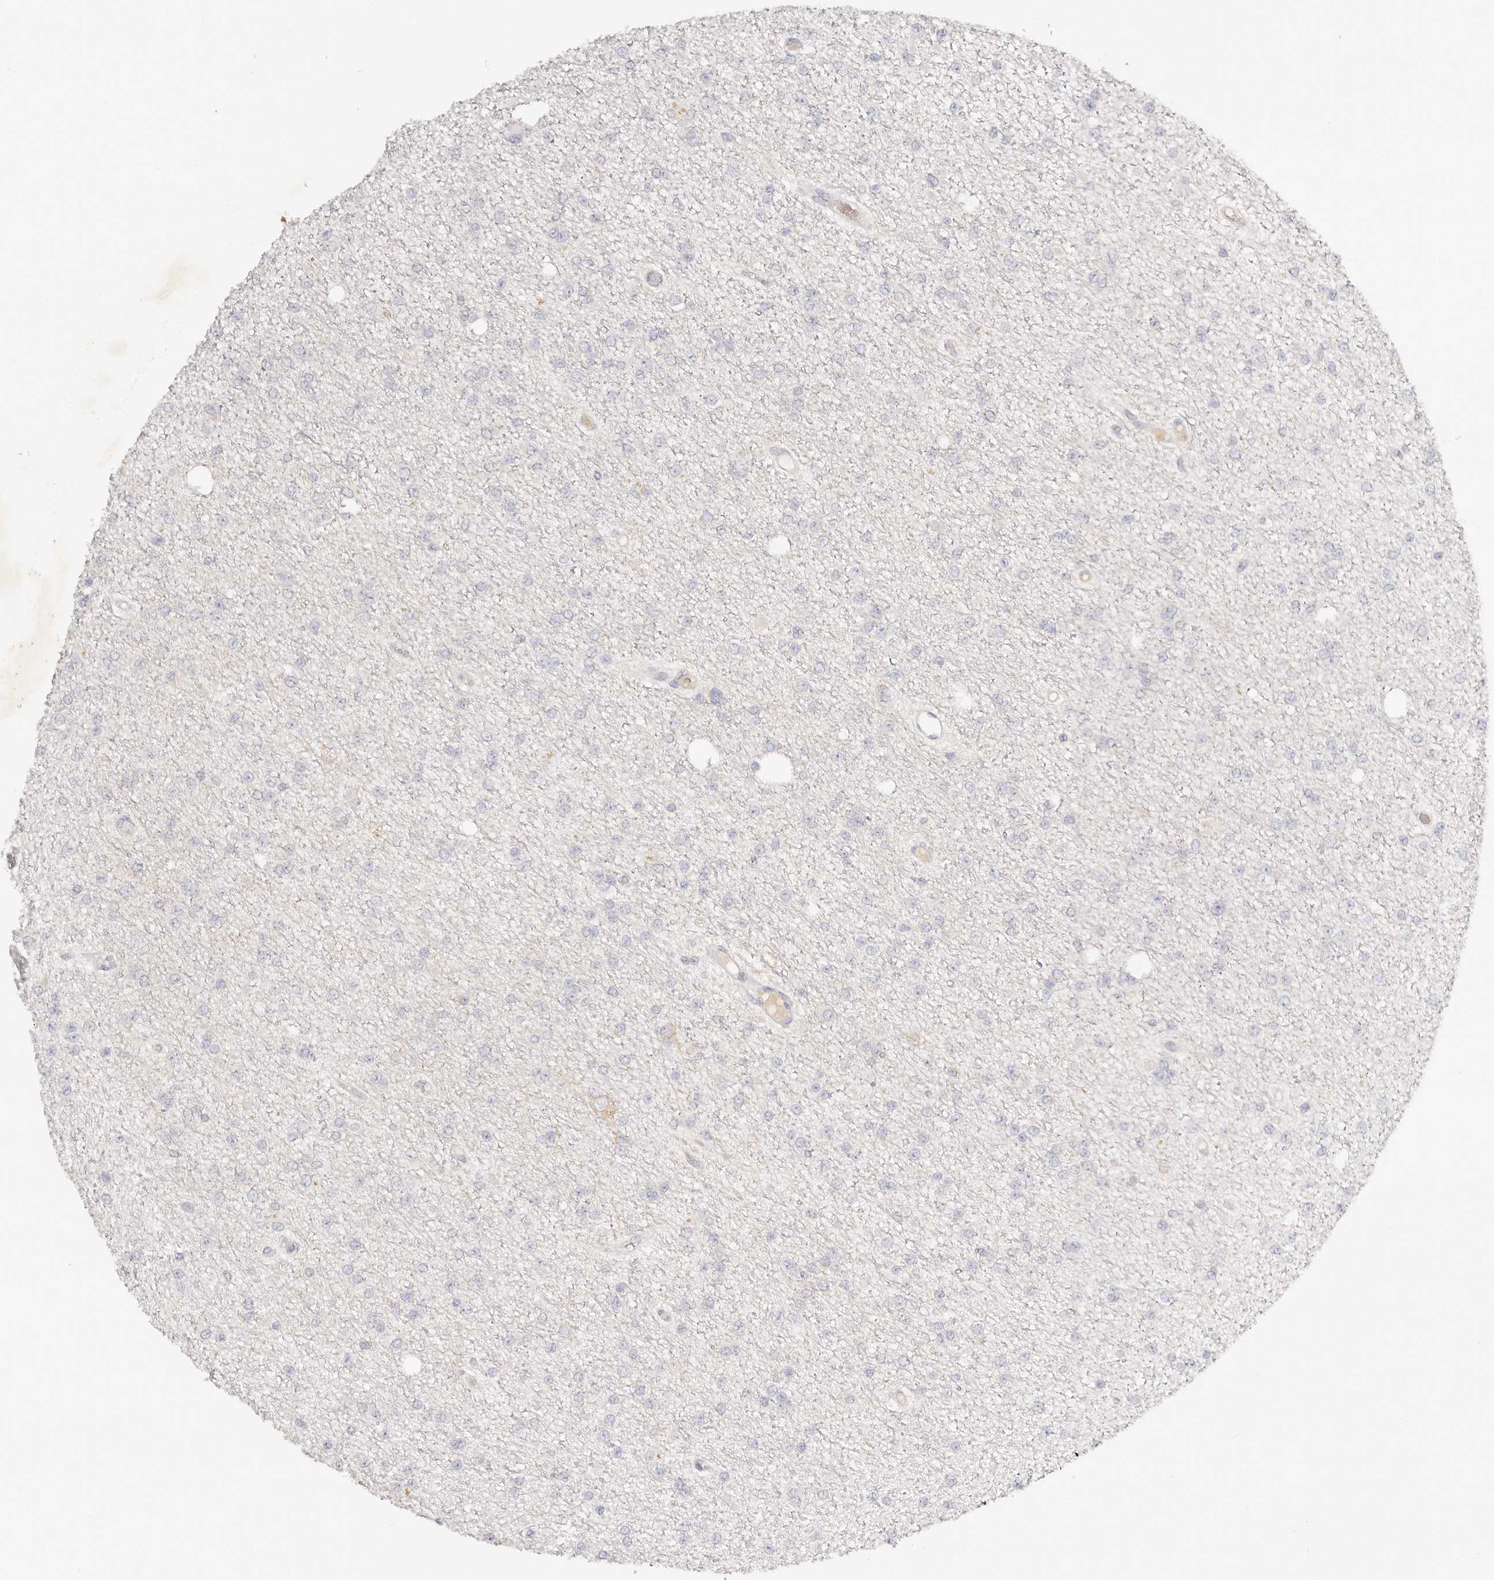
{"staining": {"intensity": "negative", "quantity": "none", "location": "none"}, "tissue": "glioma", "cell_type": "Tumor cells", "image_type": "cancer", "snomed": [{"axis": "morphology", "description": "Glioma, malignant, Low grade"}, {"axis": "topography", "description": "Brain"}], "caption": "The immunohistochemistry histopathology image has no significant positivity in tumor cells of low-grade glioma (malignant) tissue. Nuclei are stained in blue.", "gene": "DNASE1", "patient": {"sex": "female", "age": 22}}